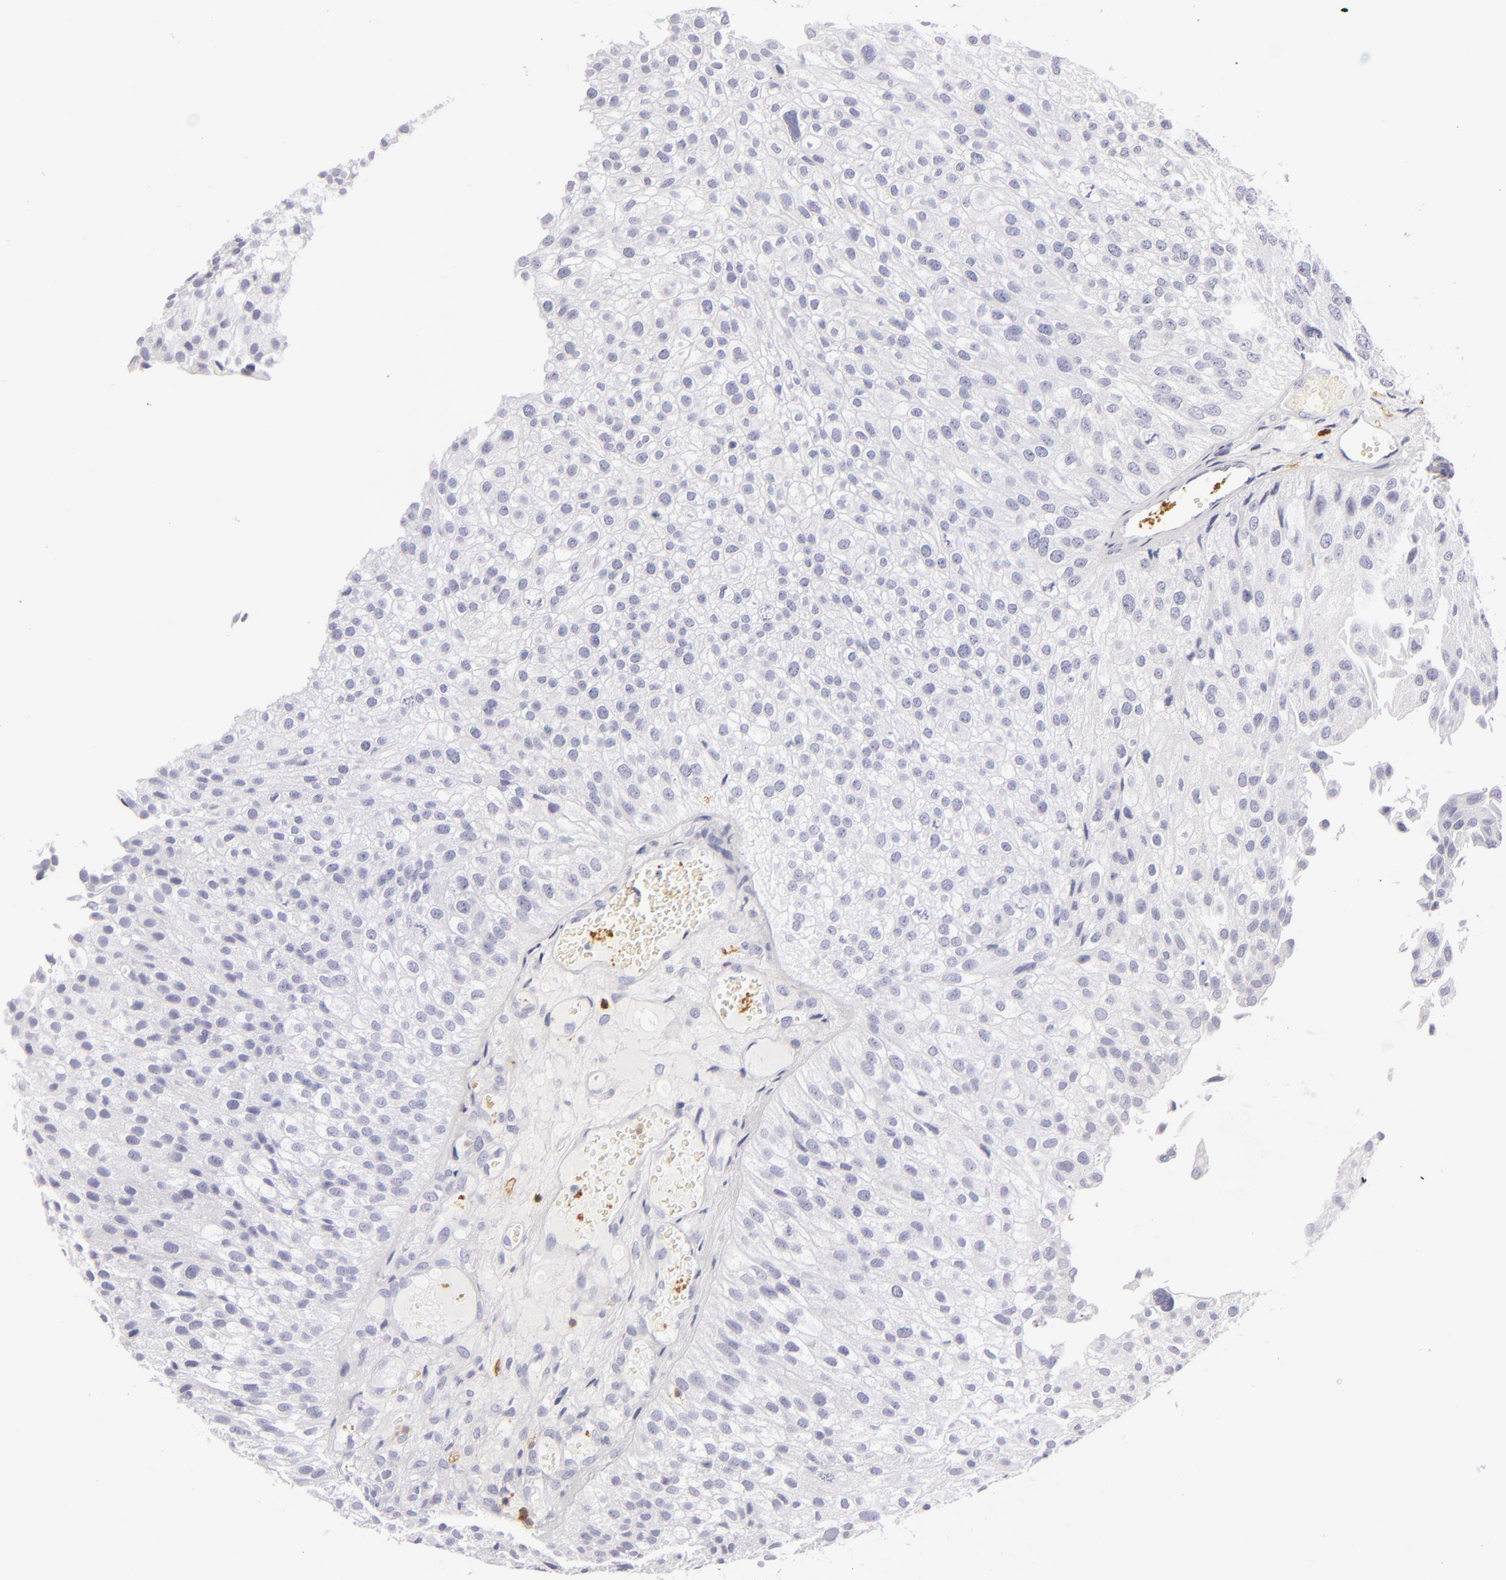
{"staining": {"intensity": "negative", "quantity": "none", "location": "none"}, "tissue": "urothelial cancer", "cell_type": "Tumor cells", "image_type": "cancer", "snomed": [{"axis": "morphology", "description": "Urothelial carcinoma, Low grade"}, {"axis": "topography", "description": "Urinary bladder"}], "caption": "The photomicrograph reveals no significant positivity in tumor cells of urothelial carcinoma (low-grade). (Brightfield microscopy of DAB immunohistochemistry (IHC) at high magnification).", "gene": "LAT", "patient": {"sex": "female", "age": 89}}